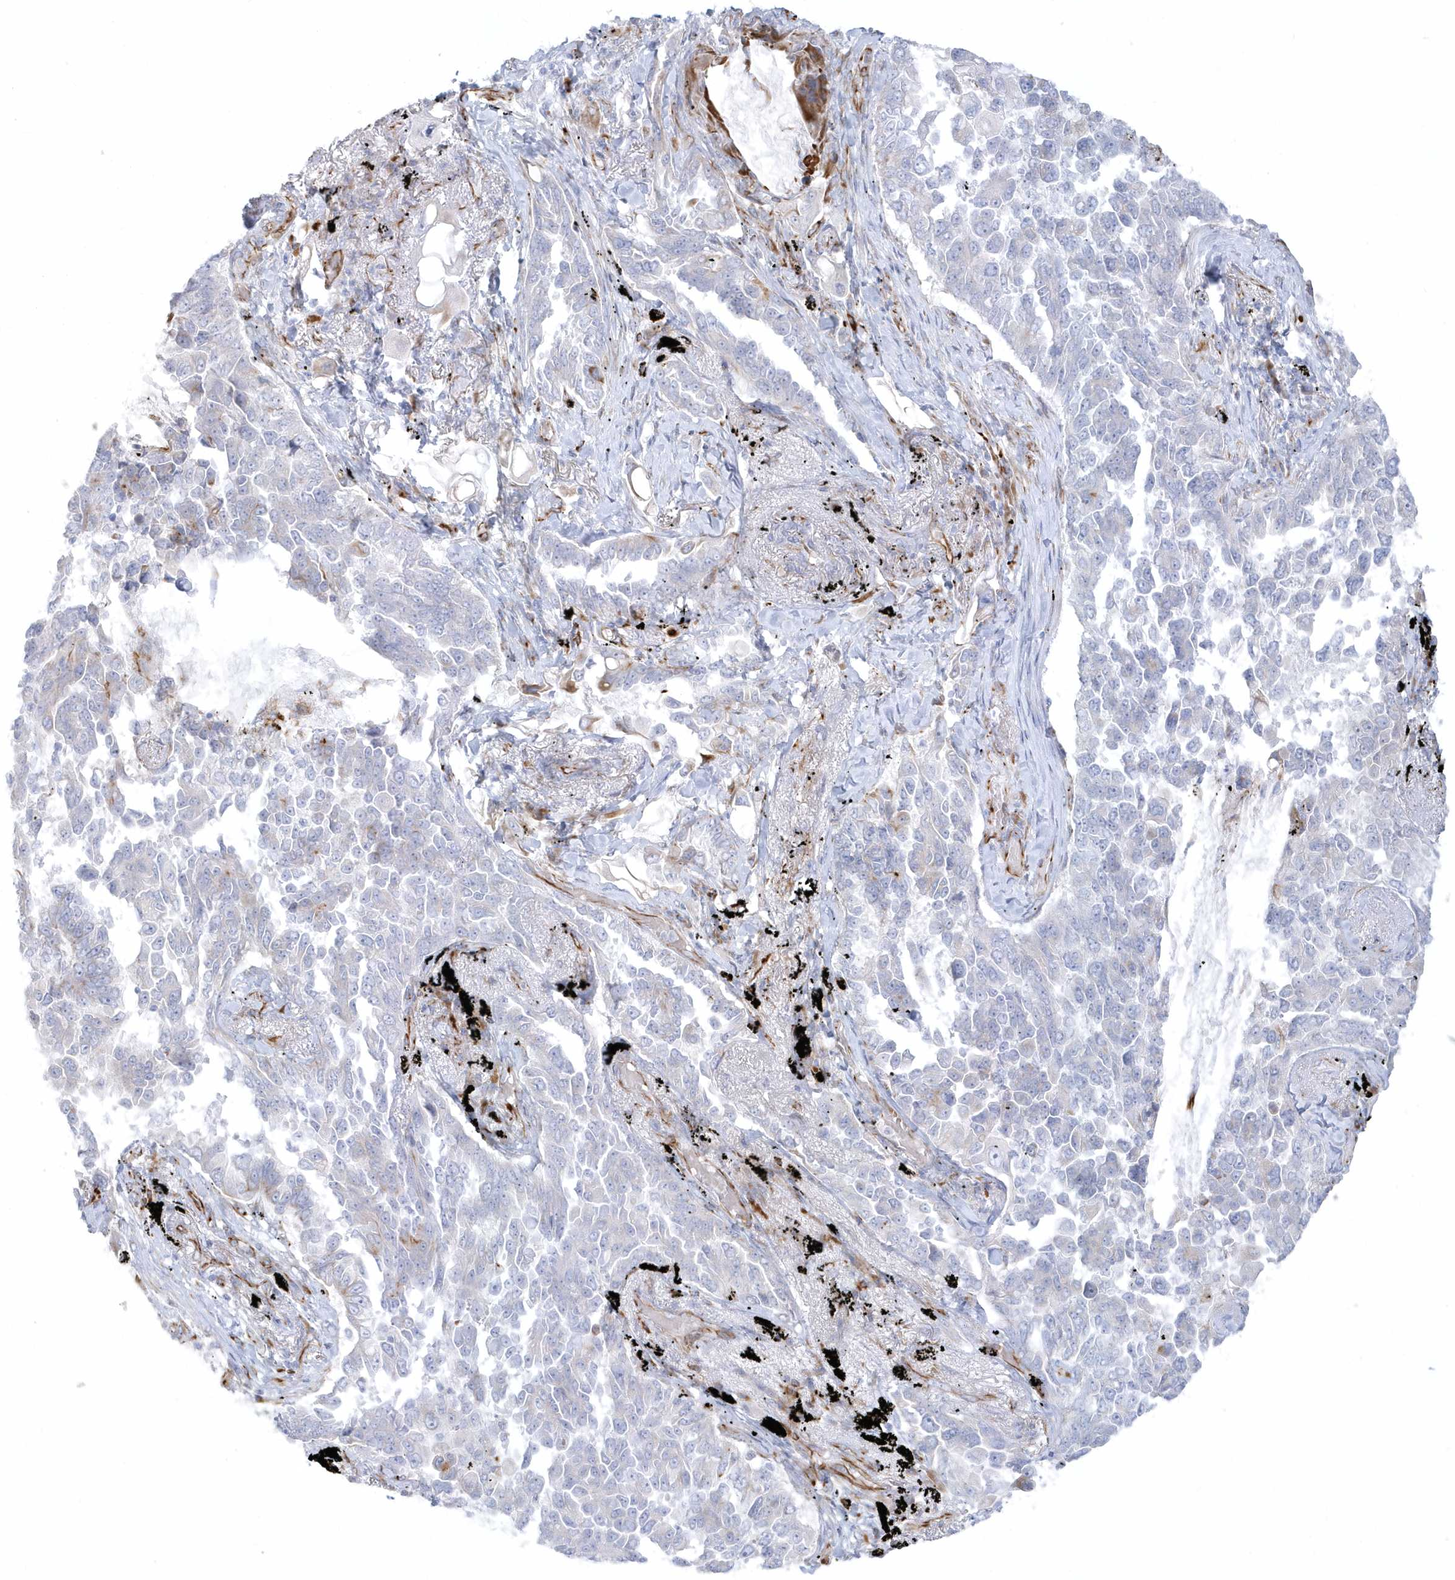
{"staining": {"intensity": "negative", "quantity": "none", "location": "none"}, "tissue": "lung cancer", "cell_type": "Tumor cells", "image_type": "cancer", "snomed": [{"axis": "morphology", "description": "Adenocarcinoma, NOS"}, {"axis": "topography", "description": "Lung"}], "caption": "Tumor cells are negative for brown protein staining in adenocarcinoma (lung).", "gene": "PPIL6", "patient": {"sex": "female", "age": 67}}